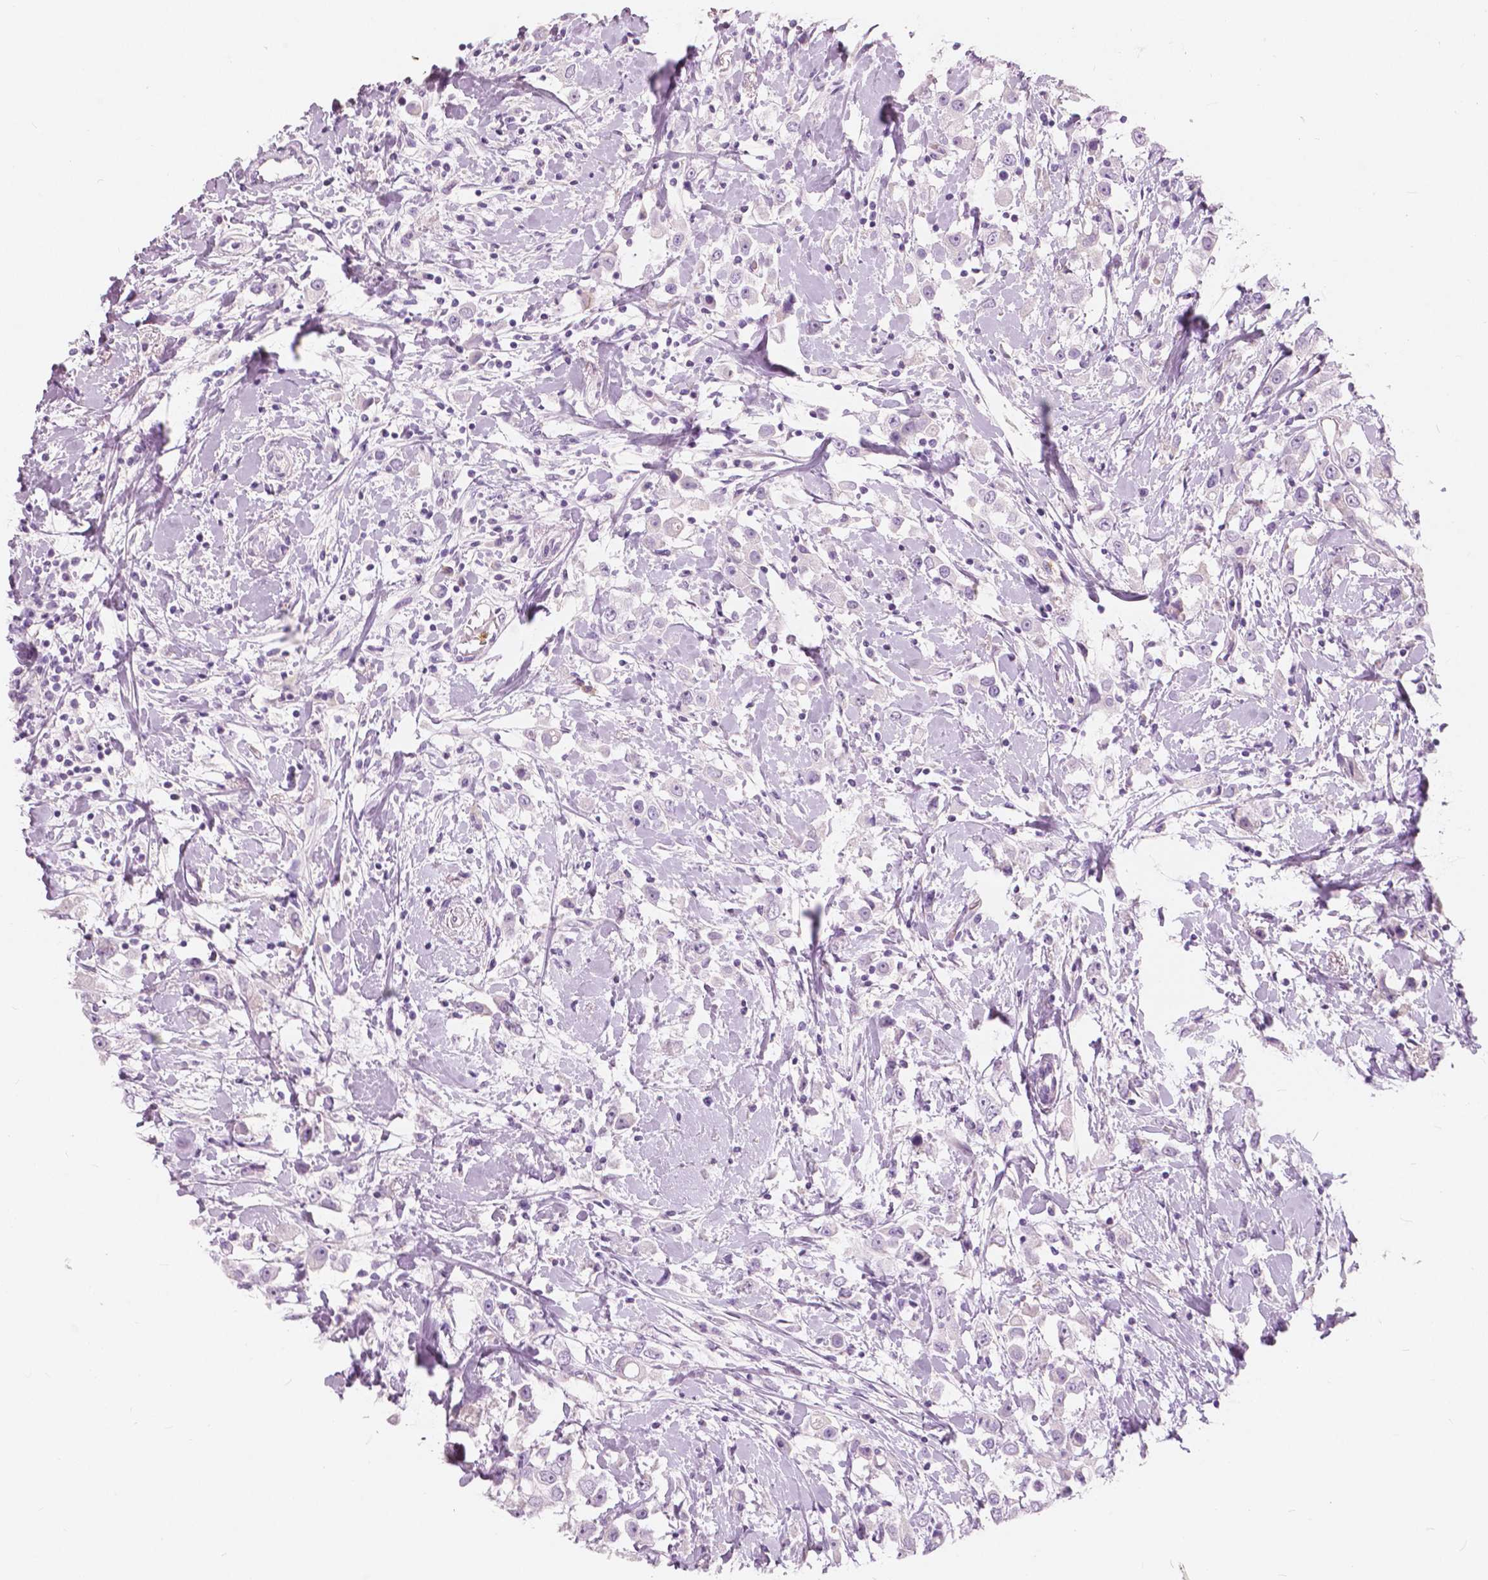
{"staining": {"intensity": "negative", "quantity": "none", "location": "none"}, "tissue": "breast cancer", "cell_type": "Tumor cells", "image_type": "cancer", "snomed": [{"axis": "morphology", "description": "Duct carcinoma"}, {"axis": "topography", "description": "Breast"}], "caption": "This photomicrograph is of intraductal carcinoma (breast) stained with immunohistochemistry to label a protein in brown with the nuclei are counter-stained blue. There is no expression in tumor cells.", "gene": "CXCR2", "patient": {"sex": "female", "age": 61}}